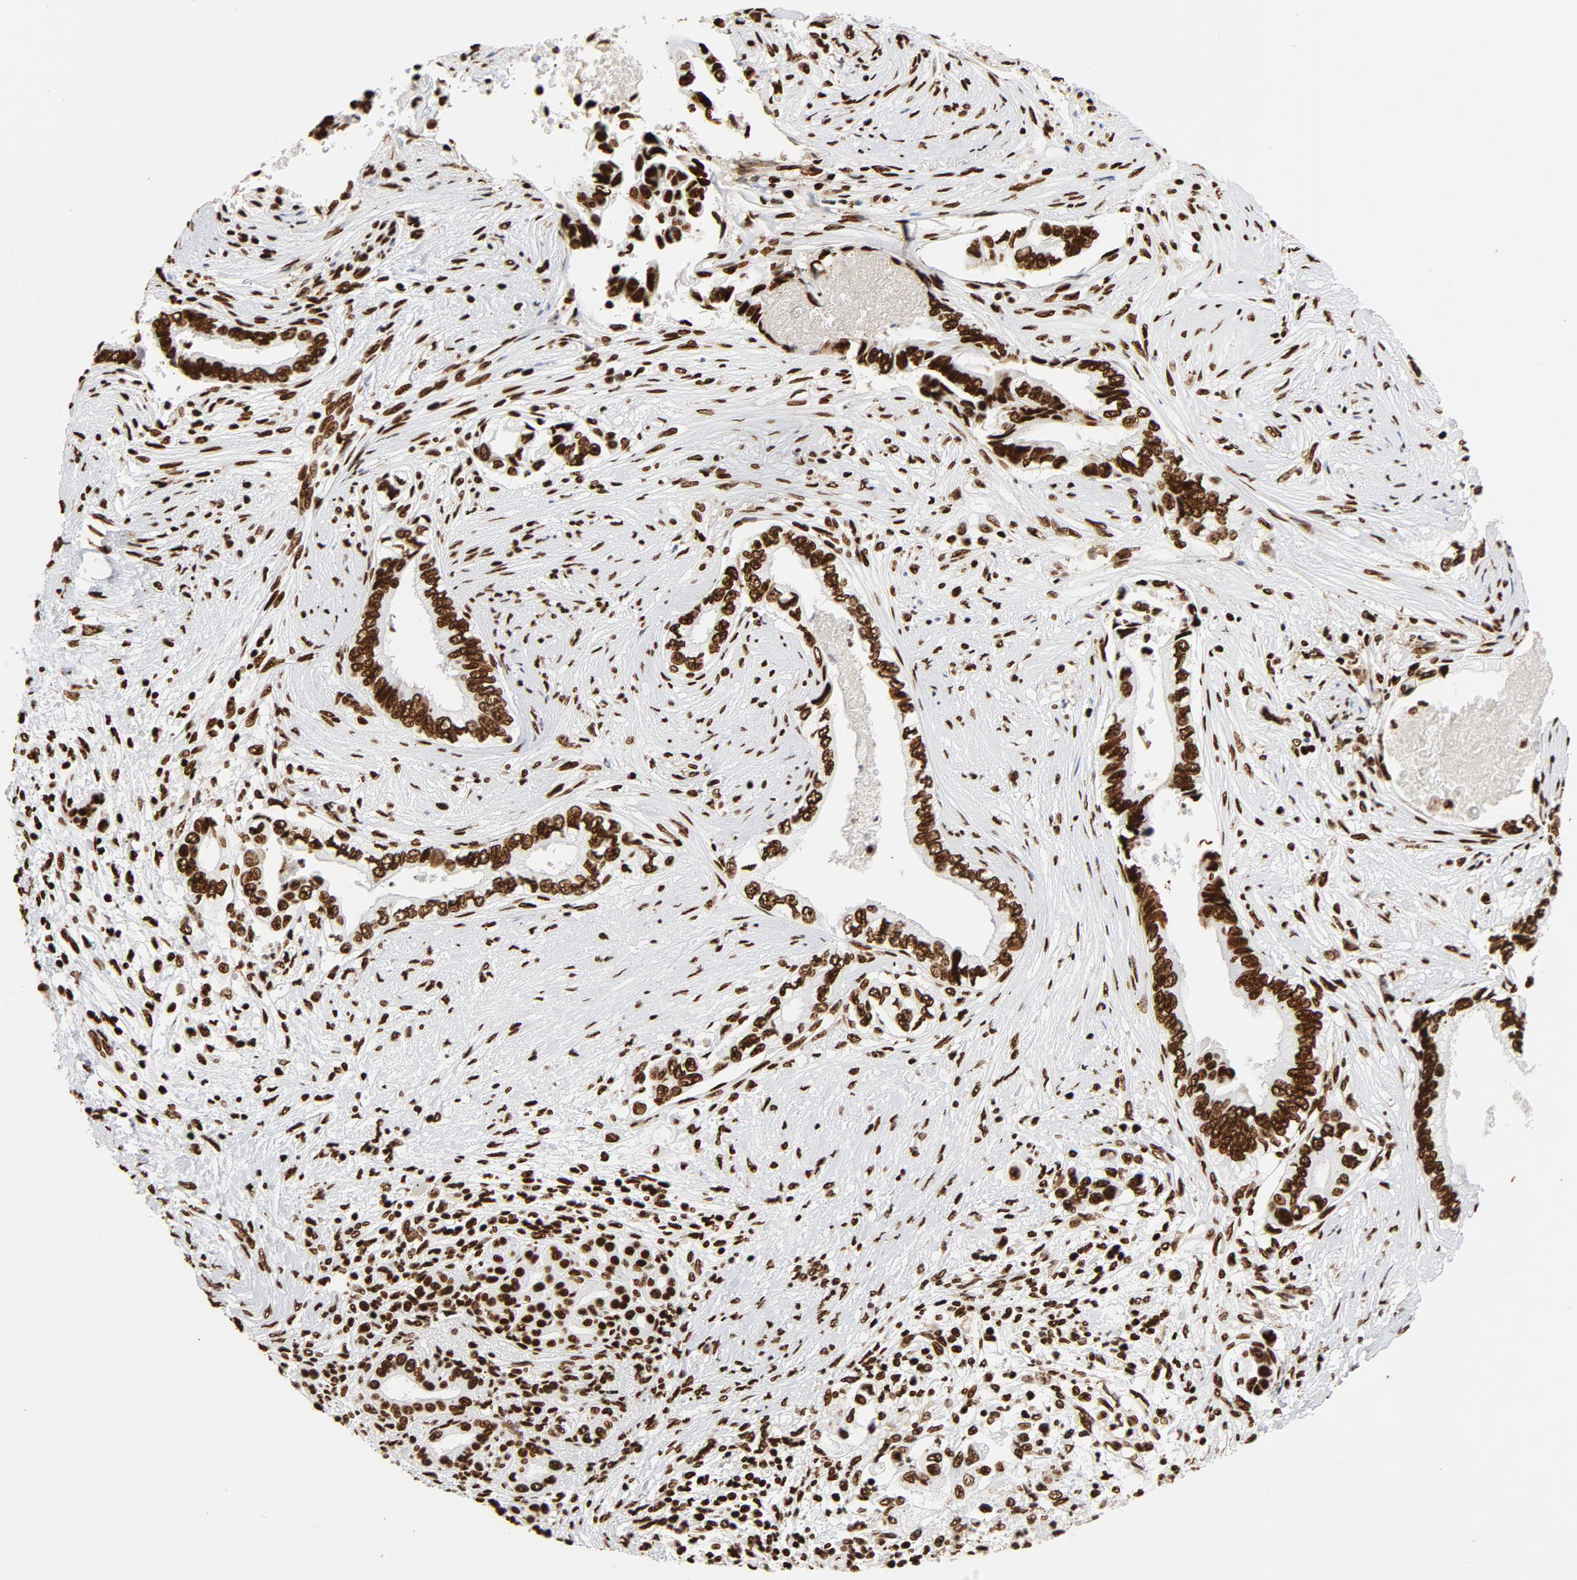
{"staining": {"intensity": "strong", "quantity": ">75%", "location": "nuclear"}, "tissue": "pancreatic cancer", "cell_type": "Tumor cells", "image_type": "cancer", "snomed": [{"axis": "morphology", "description": "Adenocarcinoma, NOS"}, {"axis": "topography", "description": "Pancreas"}], "caption": "Protein expression analysis of pancreatic cancer (adenocarcinoma) reveals strong nuclear positivity in about >75% of tumor cells.", "gene": "XRCC6", "patient": {"sex": "female", "age": 66}}